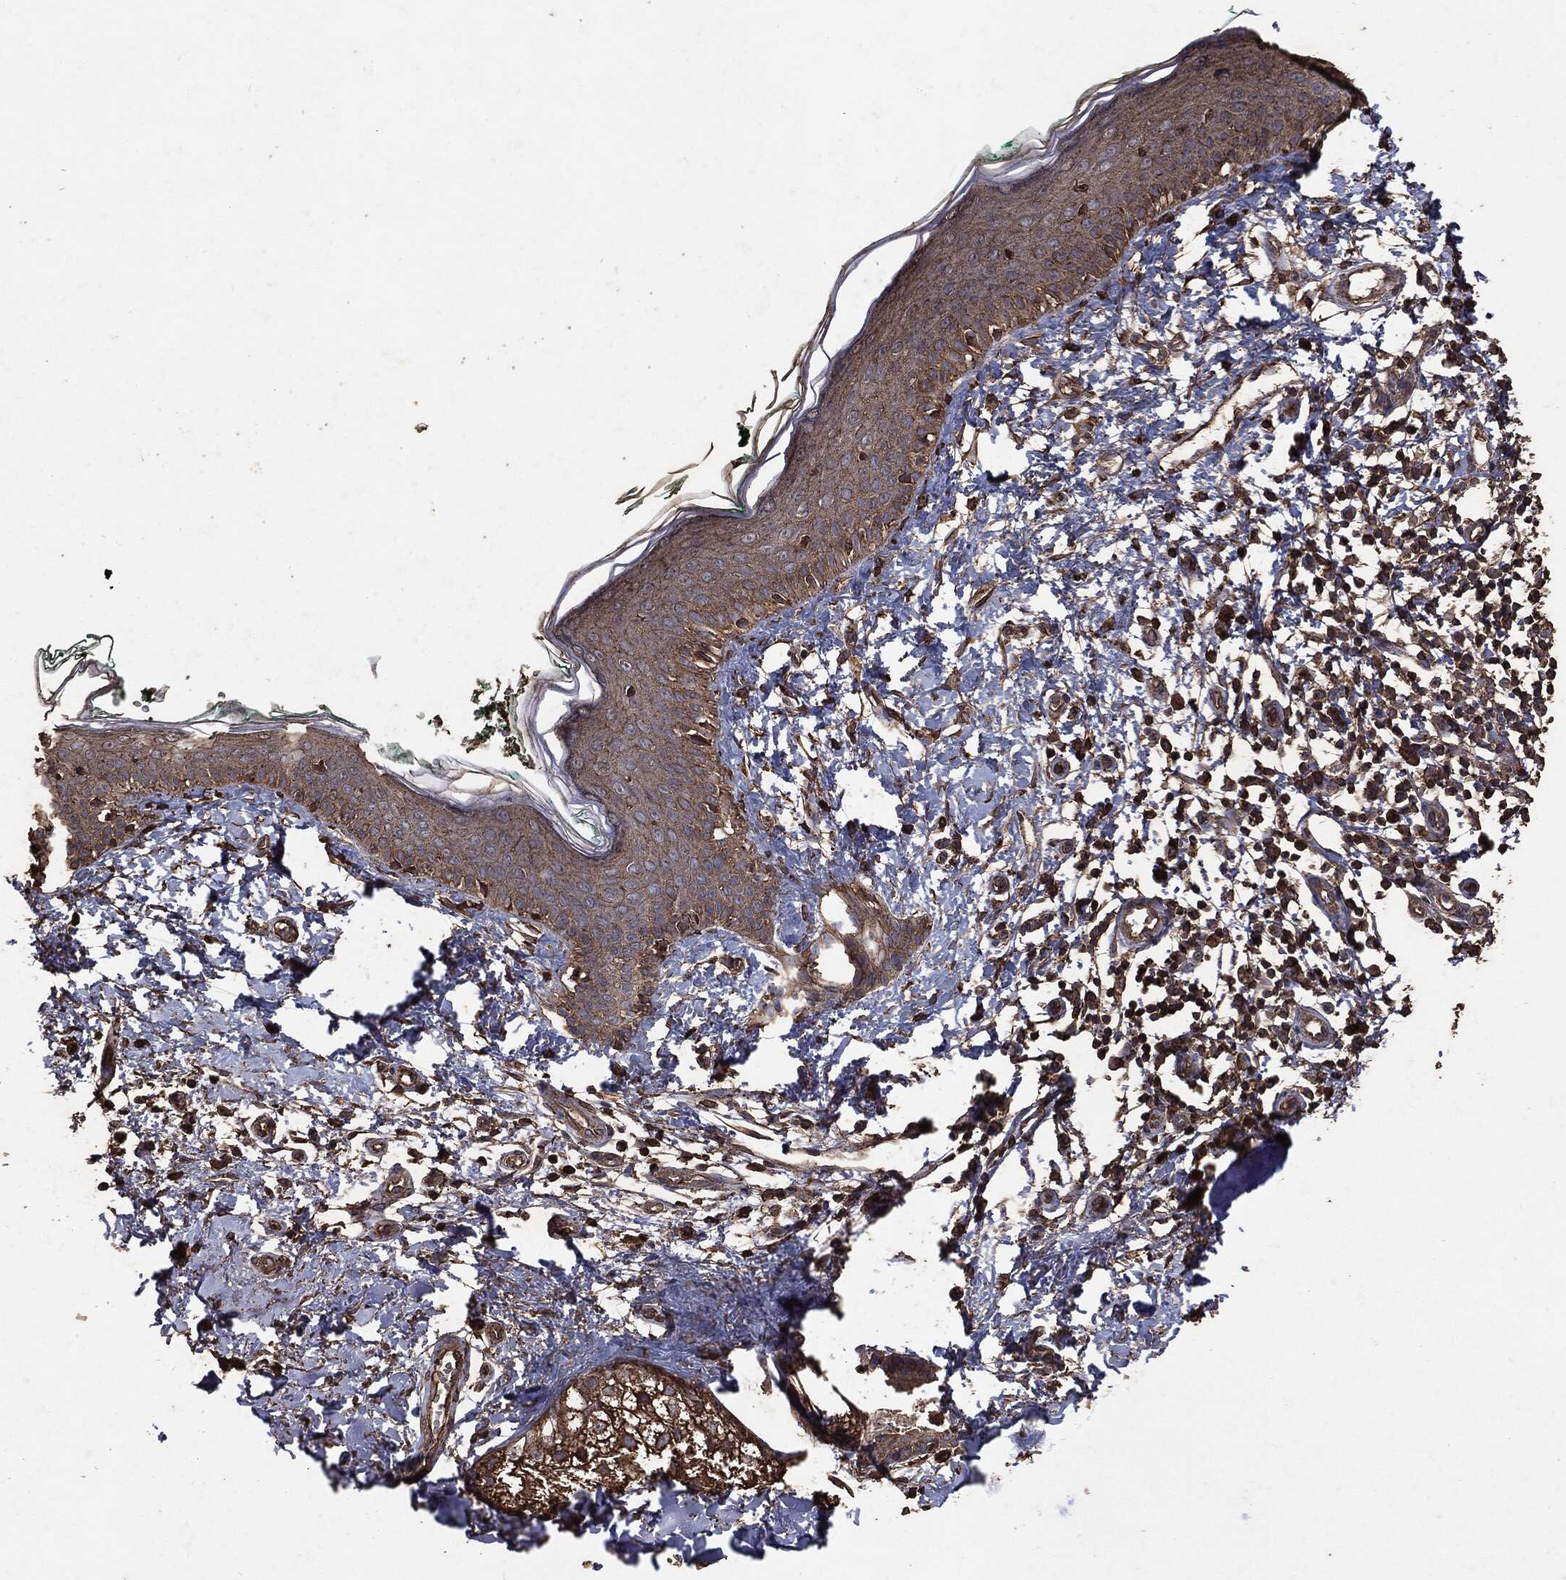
{"staining": {"intensity": "moderate", "quantity": ">75%", "location": "cytoplasmic/membranous"}, "tissue": "skin", "cell_type": "Fibroblasts", "image_type": "normal", "snomed": [{"axis": "morphology", "description": "Normal tissue, NOS"}, {"axis": "morphology", "description": "Basal cell carcinoma"}, {"axis": "topography", "description": "Skin"}], "caption": "This is a photomicrograph of IHC staining of benign skin, which shows moderate staining in the cytoplasmic/membranous of fibroblasts.", "gene": "MTOR", "patient": {"sex": "male", "age": 33}}